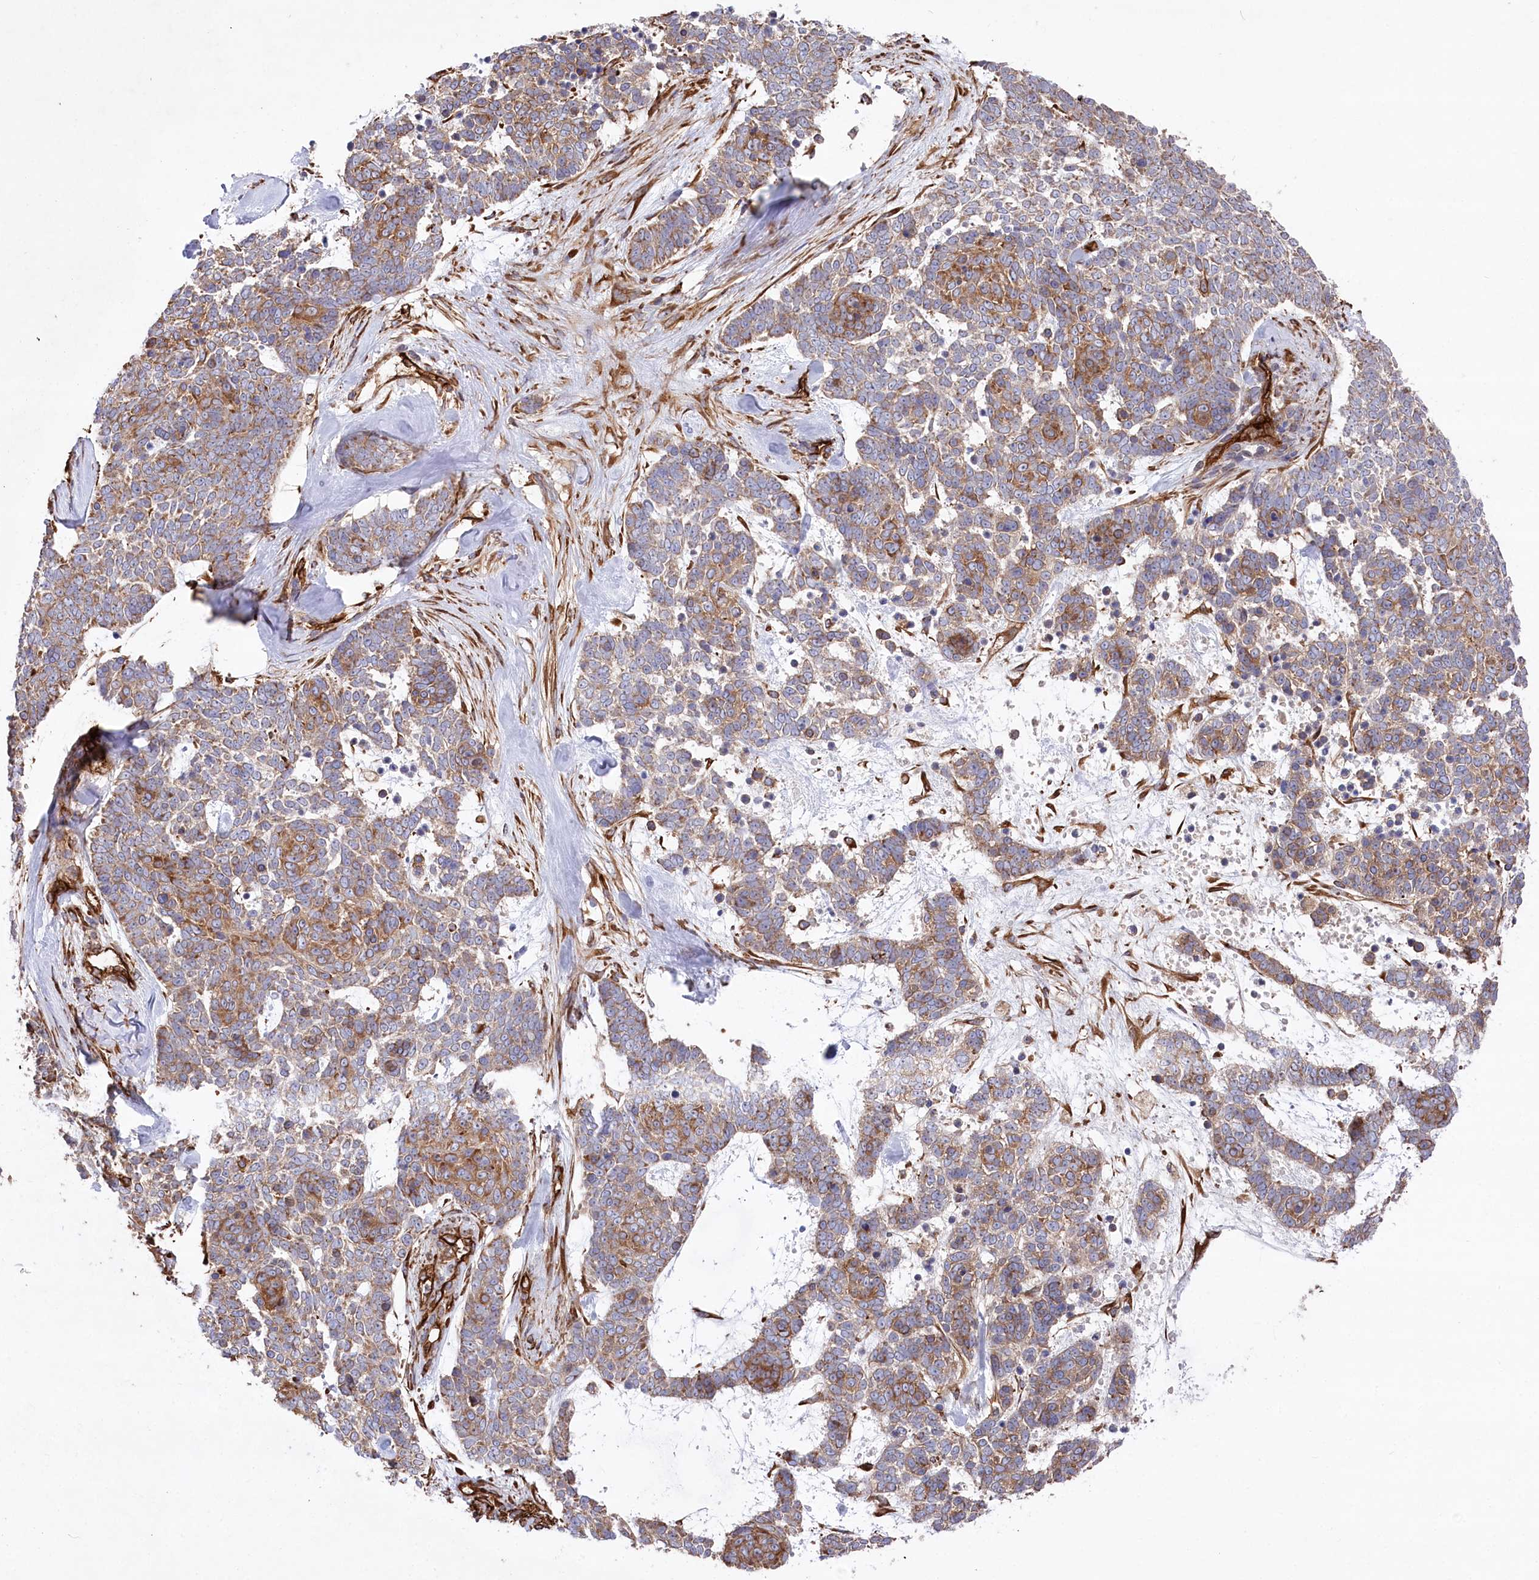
{"staining": {"intensity": "moderate", "quantity": ">75%", "location": "cytoplasmic/membranous"}, "tissue": "skin cancer", "cell_type": "Tumor cells", "image_type": "cancer", "snomed": [{"axis": "morphology", "description": "Basal cell carcinoma"}, {"axis": "topography", "description": "Skin"}], "caption": "Immunohistochemistry (IHC) (DAB) staining of skin cancer (basal cell carcinoma) demonstrates moderate cytoplasmic/membranous protein positivity in about >75% of tumor cells. (DAB IHC with brightfield microscopy, high magnification).", "gene": "MTPAP", "patient": {"sex": "female", "age": 81}}